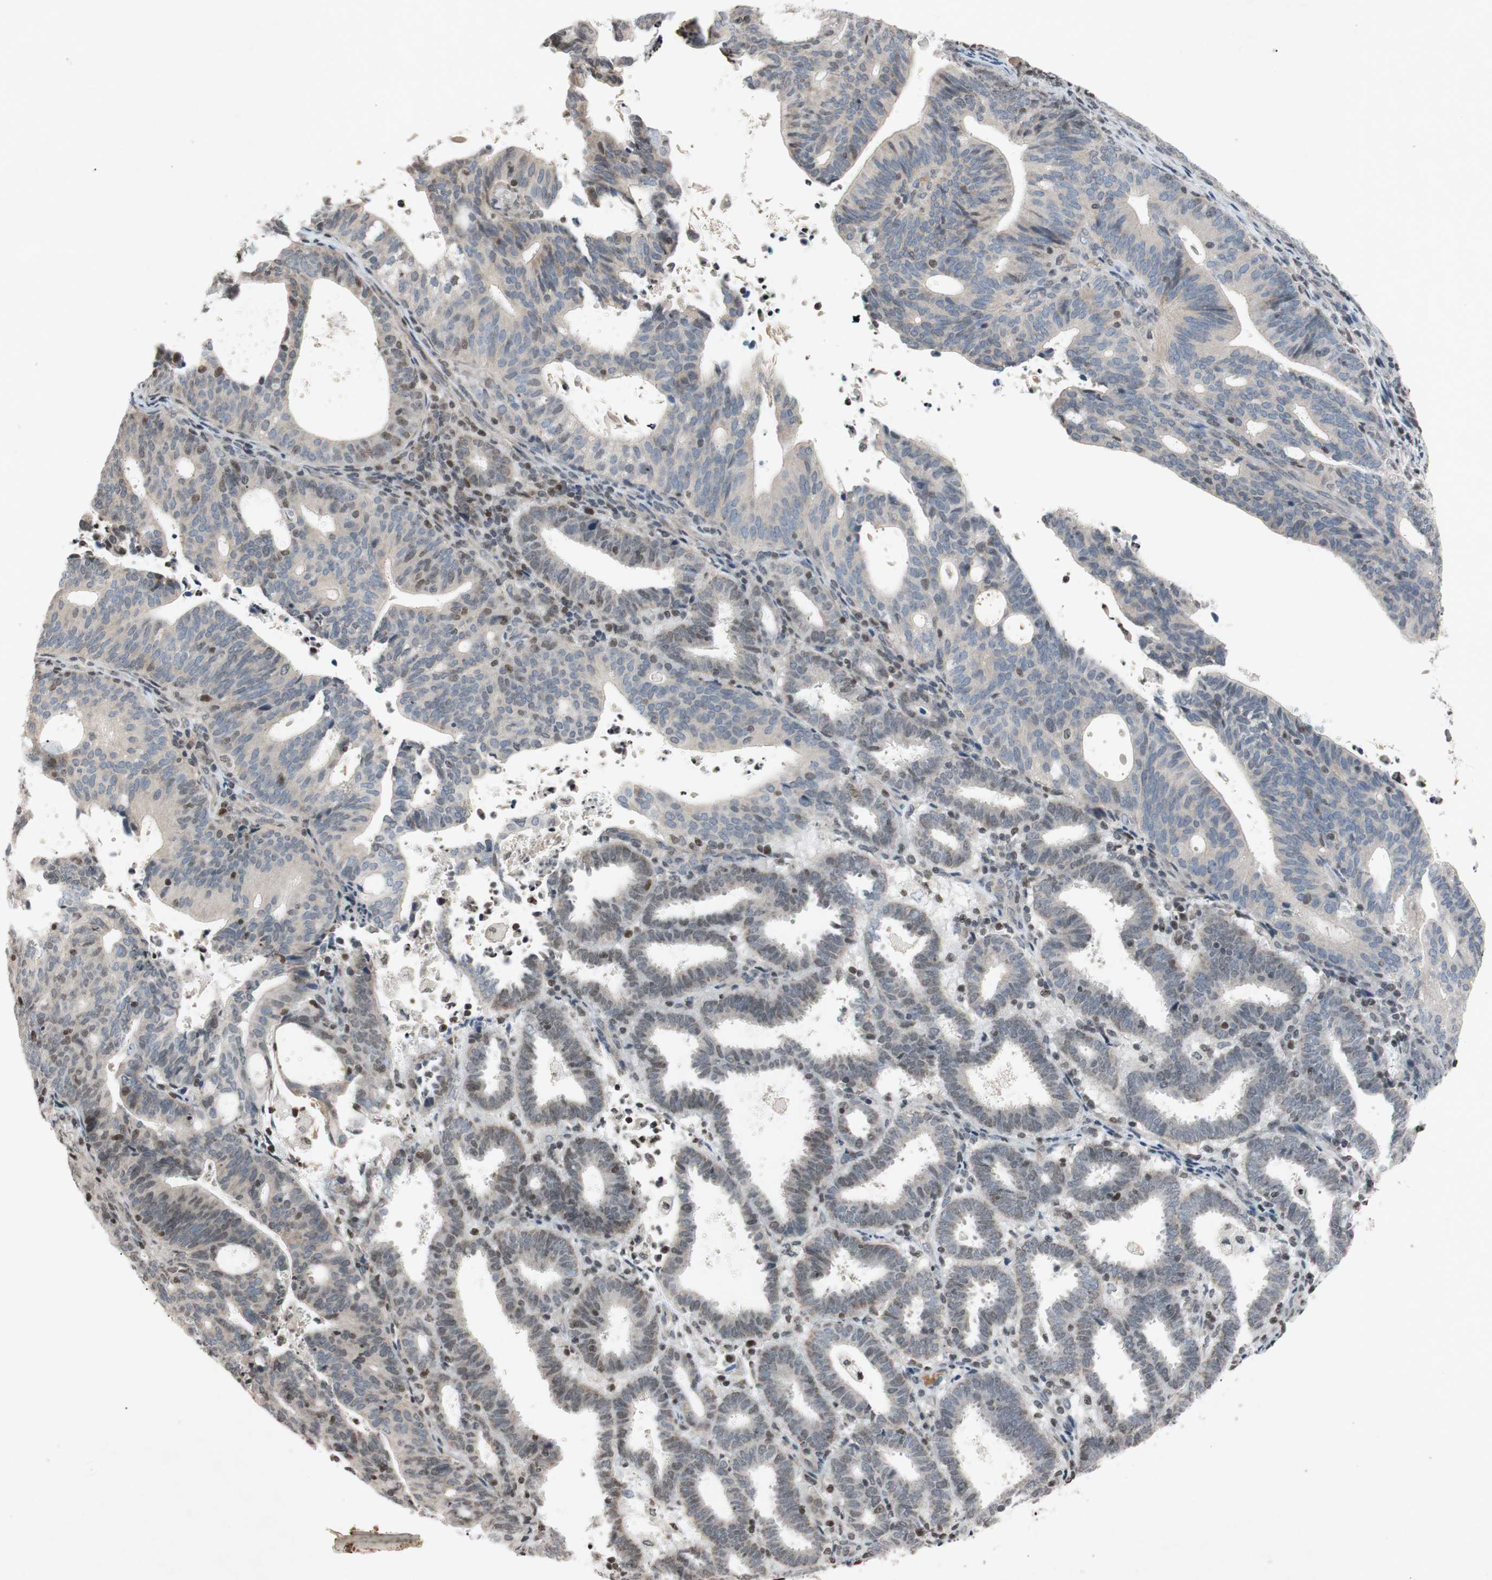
{"staining": {"intensity": "moderate", "quantity": "<25%", "location": "cytoplasmic/membranous,nuclear"}, "tissue": "endometrial cancer", "cell_type": "Tumor cells", "image_type": "cancer", "snomed": [{"axis": "morphology", "description": "Adenocarcinoma, NOS"}, {"axis": "topography", "description": "Uterus"}], "caption": "This image shows immunohistochemistry staining of human endometrial cancer, with low moderate cytoplasmic/membranous and nuclear positivity in about <25% of tumor cells.", "gene": "MCM6", "patient": {"sex": "female", "age": 83}}